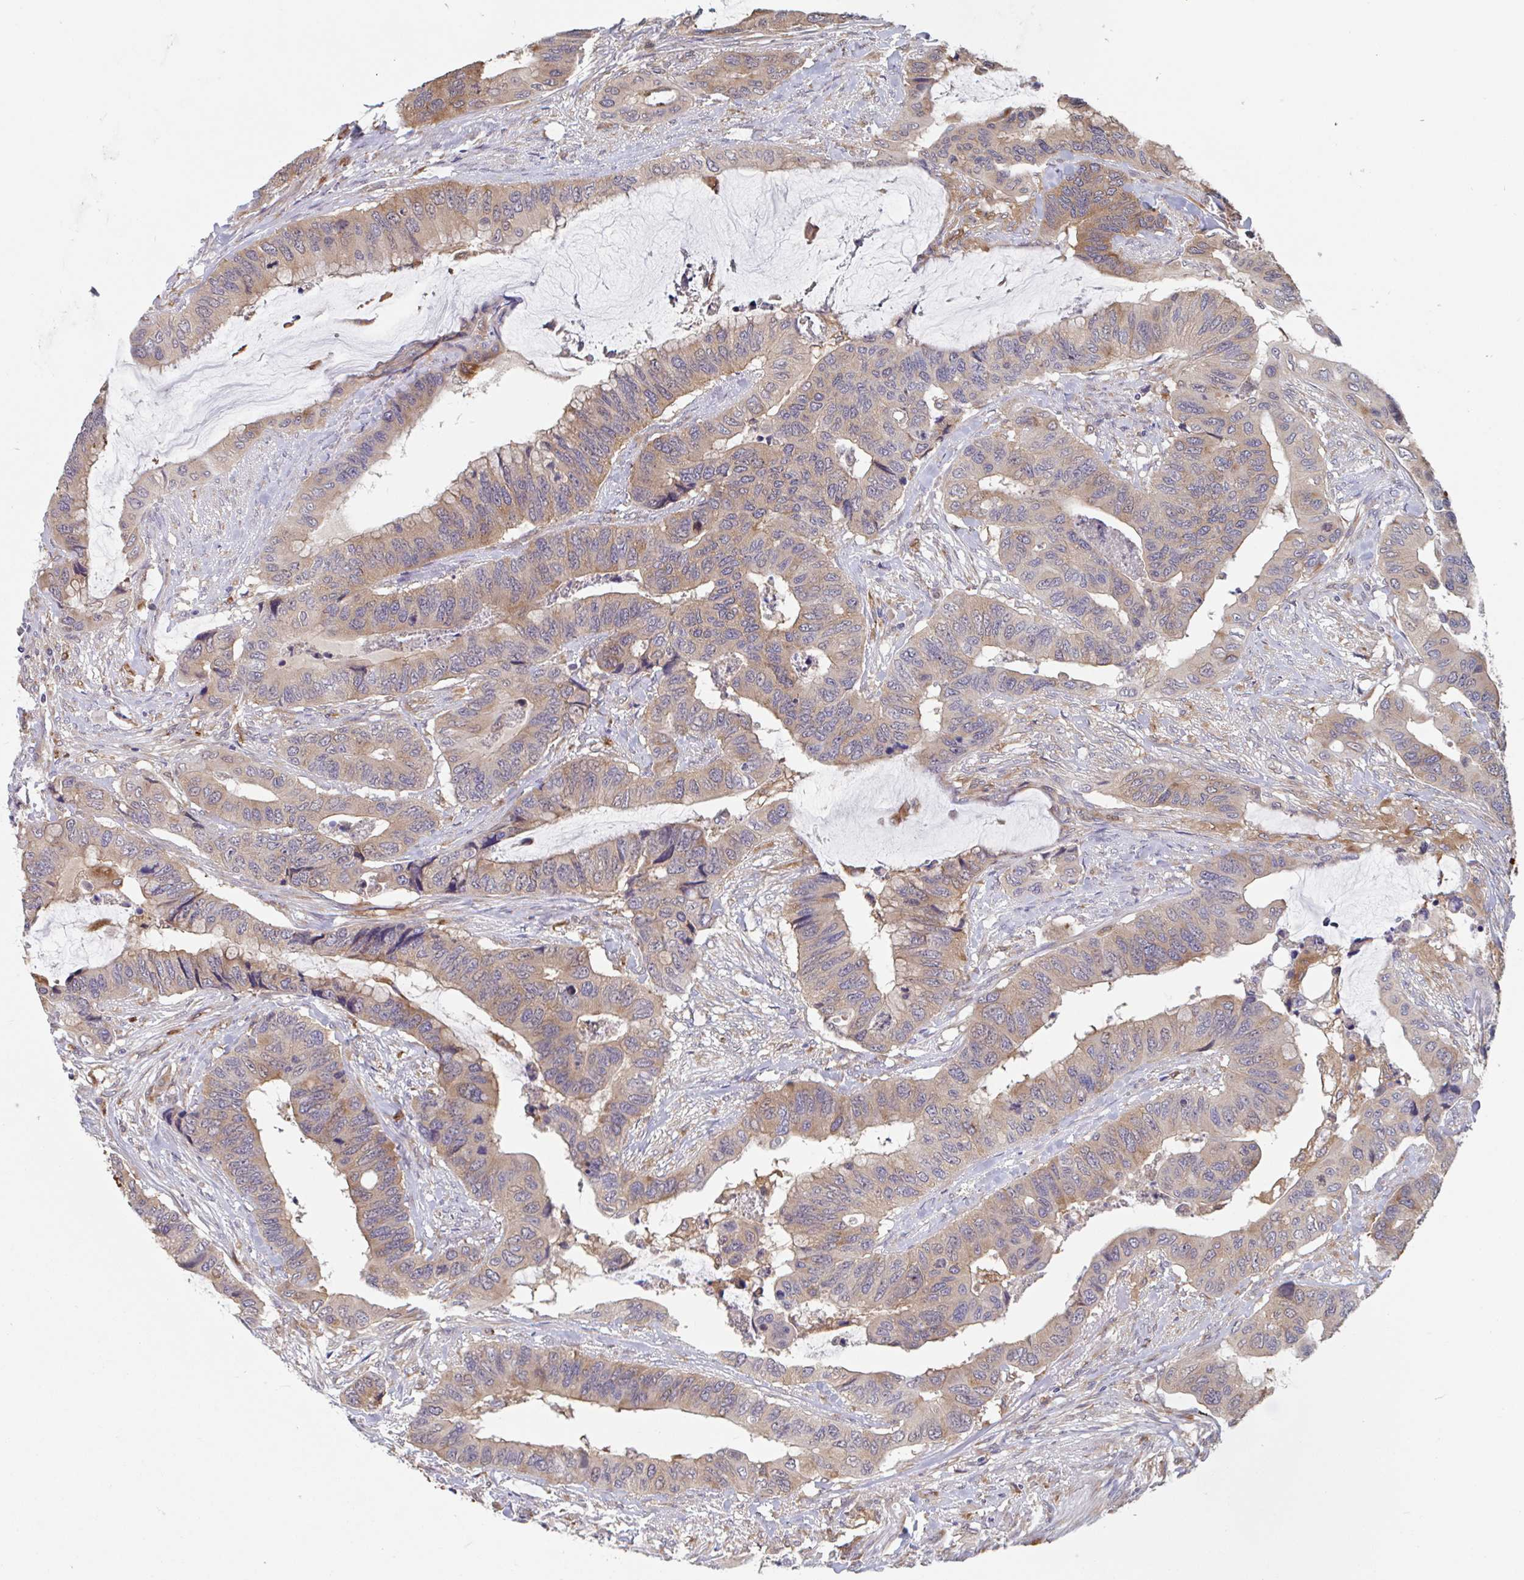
{"staining": {"intensity": "moderate", "quantity": ">75%", "location": "cytoplasmic/membranous"}, "tissue": "colorectal cancer", "cell_type": "Tumor cells", "image_type": "cancer", "snomed": [{"axis": "morphology", "description": "Adenocarcinoma, NOS"}, {"axis": "topography", "description": "Rectum"}], "caption": "Immunohistochemistry (DAB) staining of human colorectal cancer reveals moderate cytoplasmic/membranous protein staining in approximately >75% of tumor cells.", "gene": "SNX8", "patient": {"sex": "female", "age": 59}}